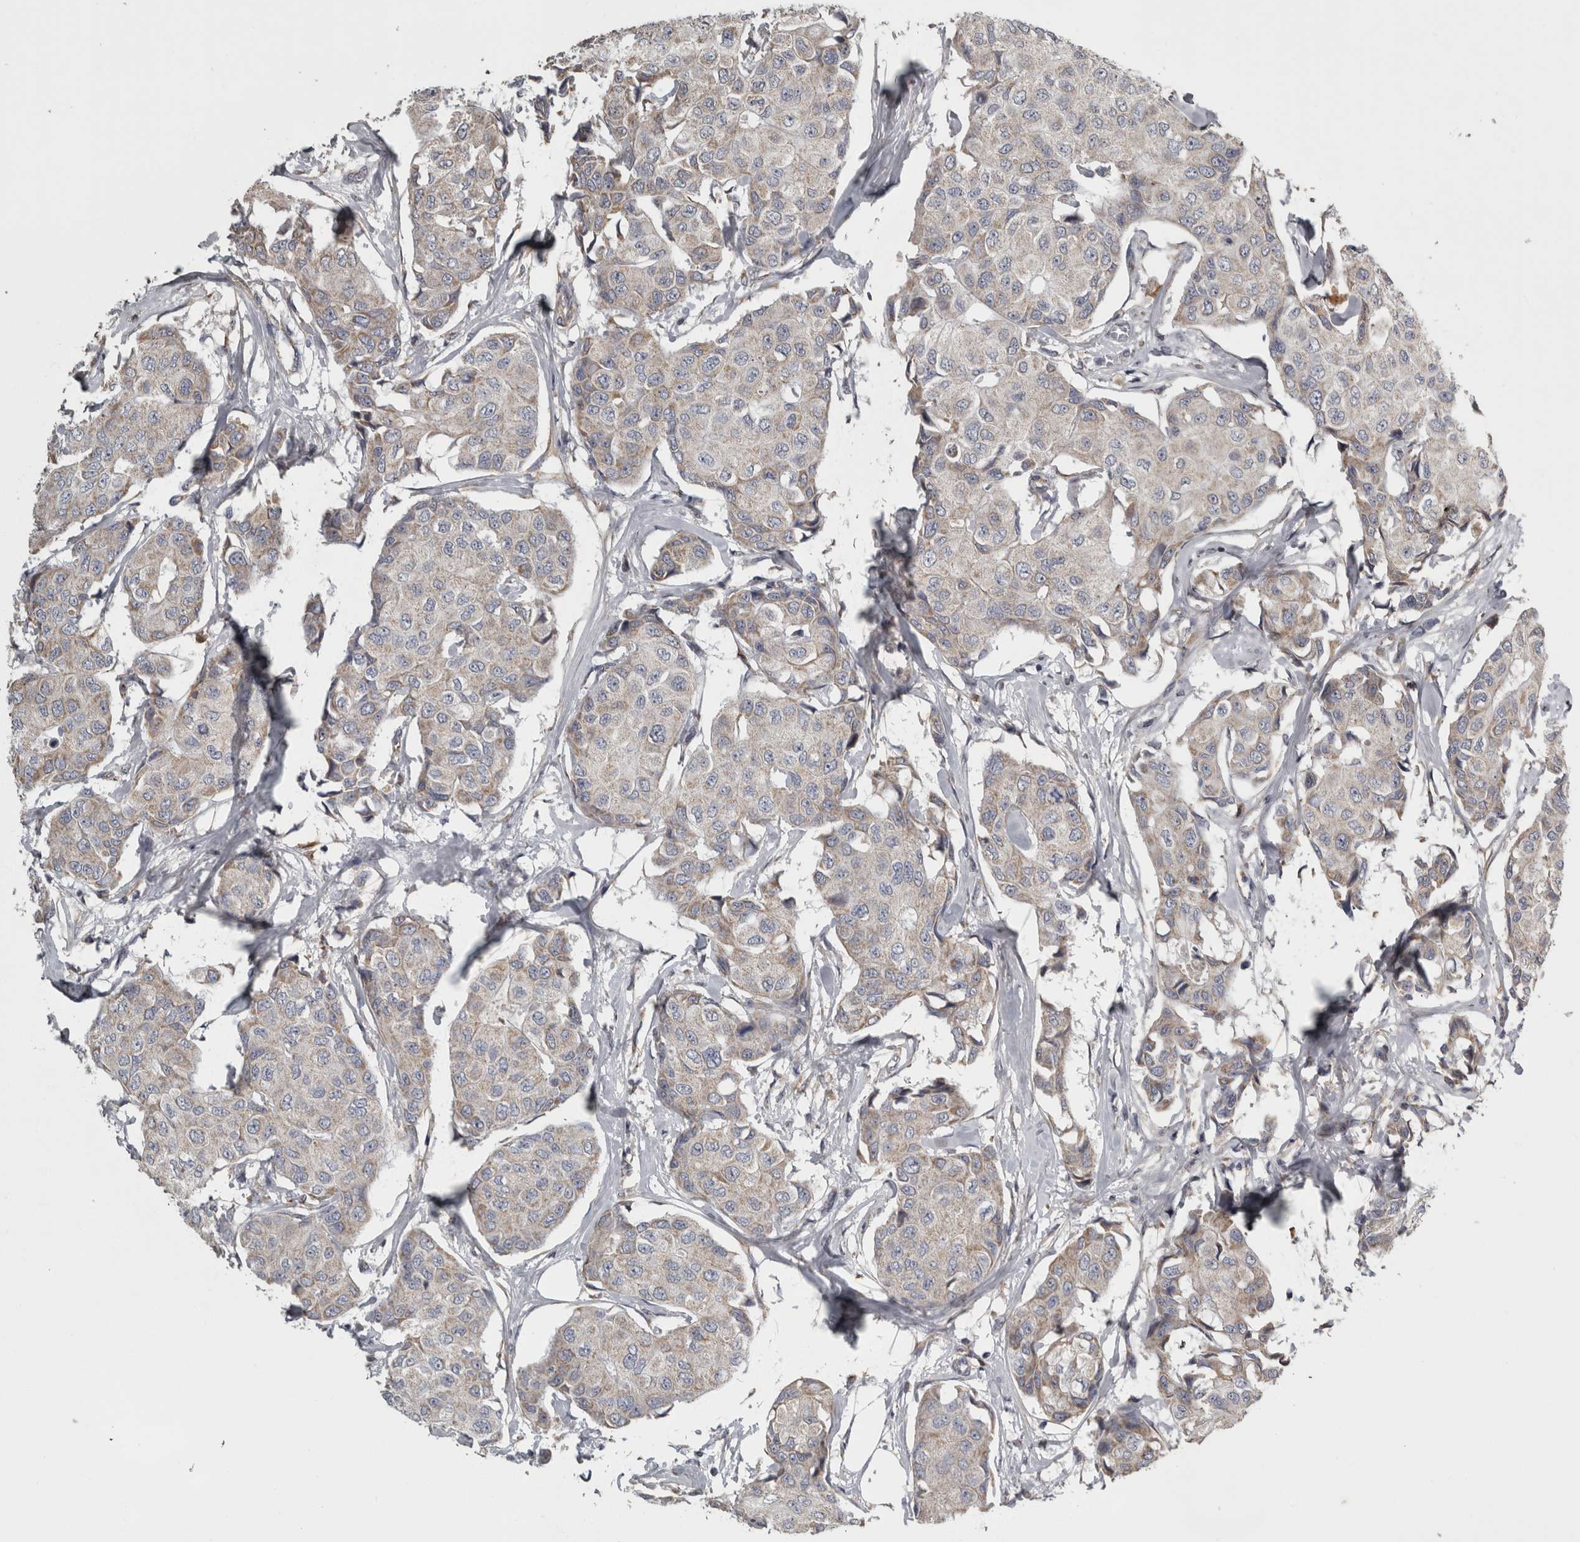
{"staining": {"intensity": "weak", "quantity": "<25%", "location": "cytoplasmic/membranous"}, "tissue": "breast cancer", "cell_type": "Tumor cells", "image_type": "cancer", "snomed": [{"axis": "morphology", "description": "Duct carcinoma"}, {"axis": "topography", "description": "Breast"}], "caption": "Photomicrograph shows no protein positivity in tumor cells of breast cancer tissue.", "gene": "FRK", "patient": {"sex": "female", "age": 80}}